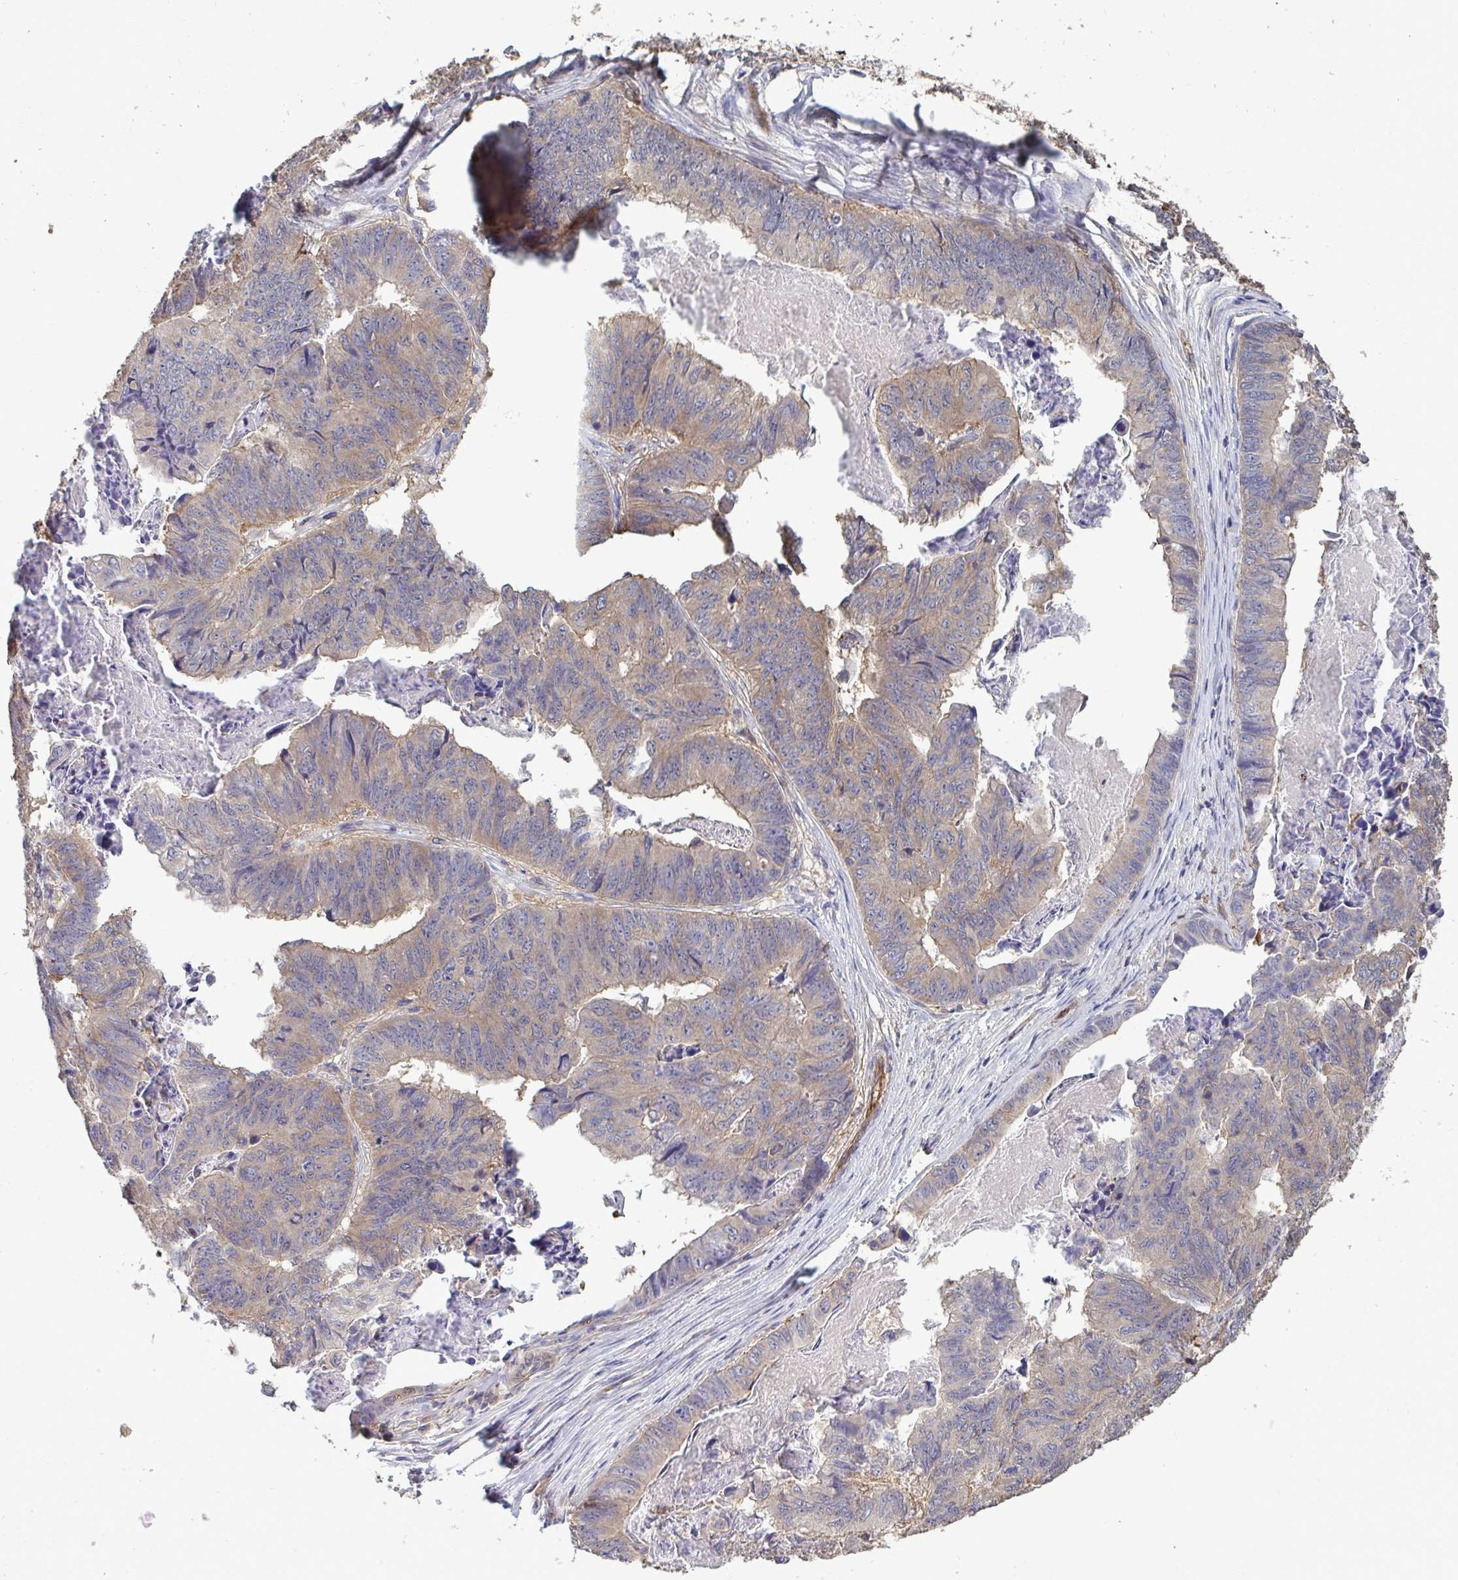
{"staining": {"intensity": "weak", "quantity": "<25%", "location": "cytoplasmic/membranous"}, "tissue": "stomach cancer", "cell_type": "Tumor cells", "image_type": "cancer", "snomed": [{"axis": "morphology", "description": "Adenocarcinoma, NOS"}, {"axis": "topography", "description": "Stomach, lower"}], "caption": "An IHC micrograph of stomach adenocarcinoma is shown. There is no staining in tumor cells of stomach adenocarcinoma.", "gene": "ISCU", "patient": {"sex": "male", "age": 77}}